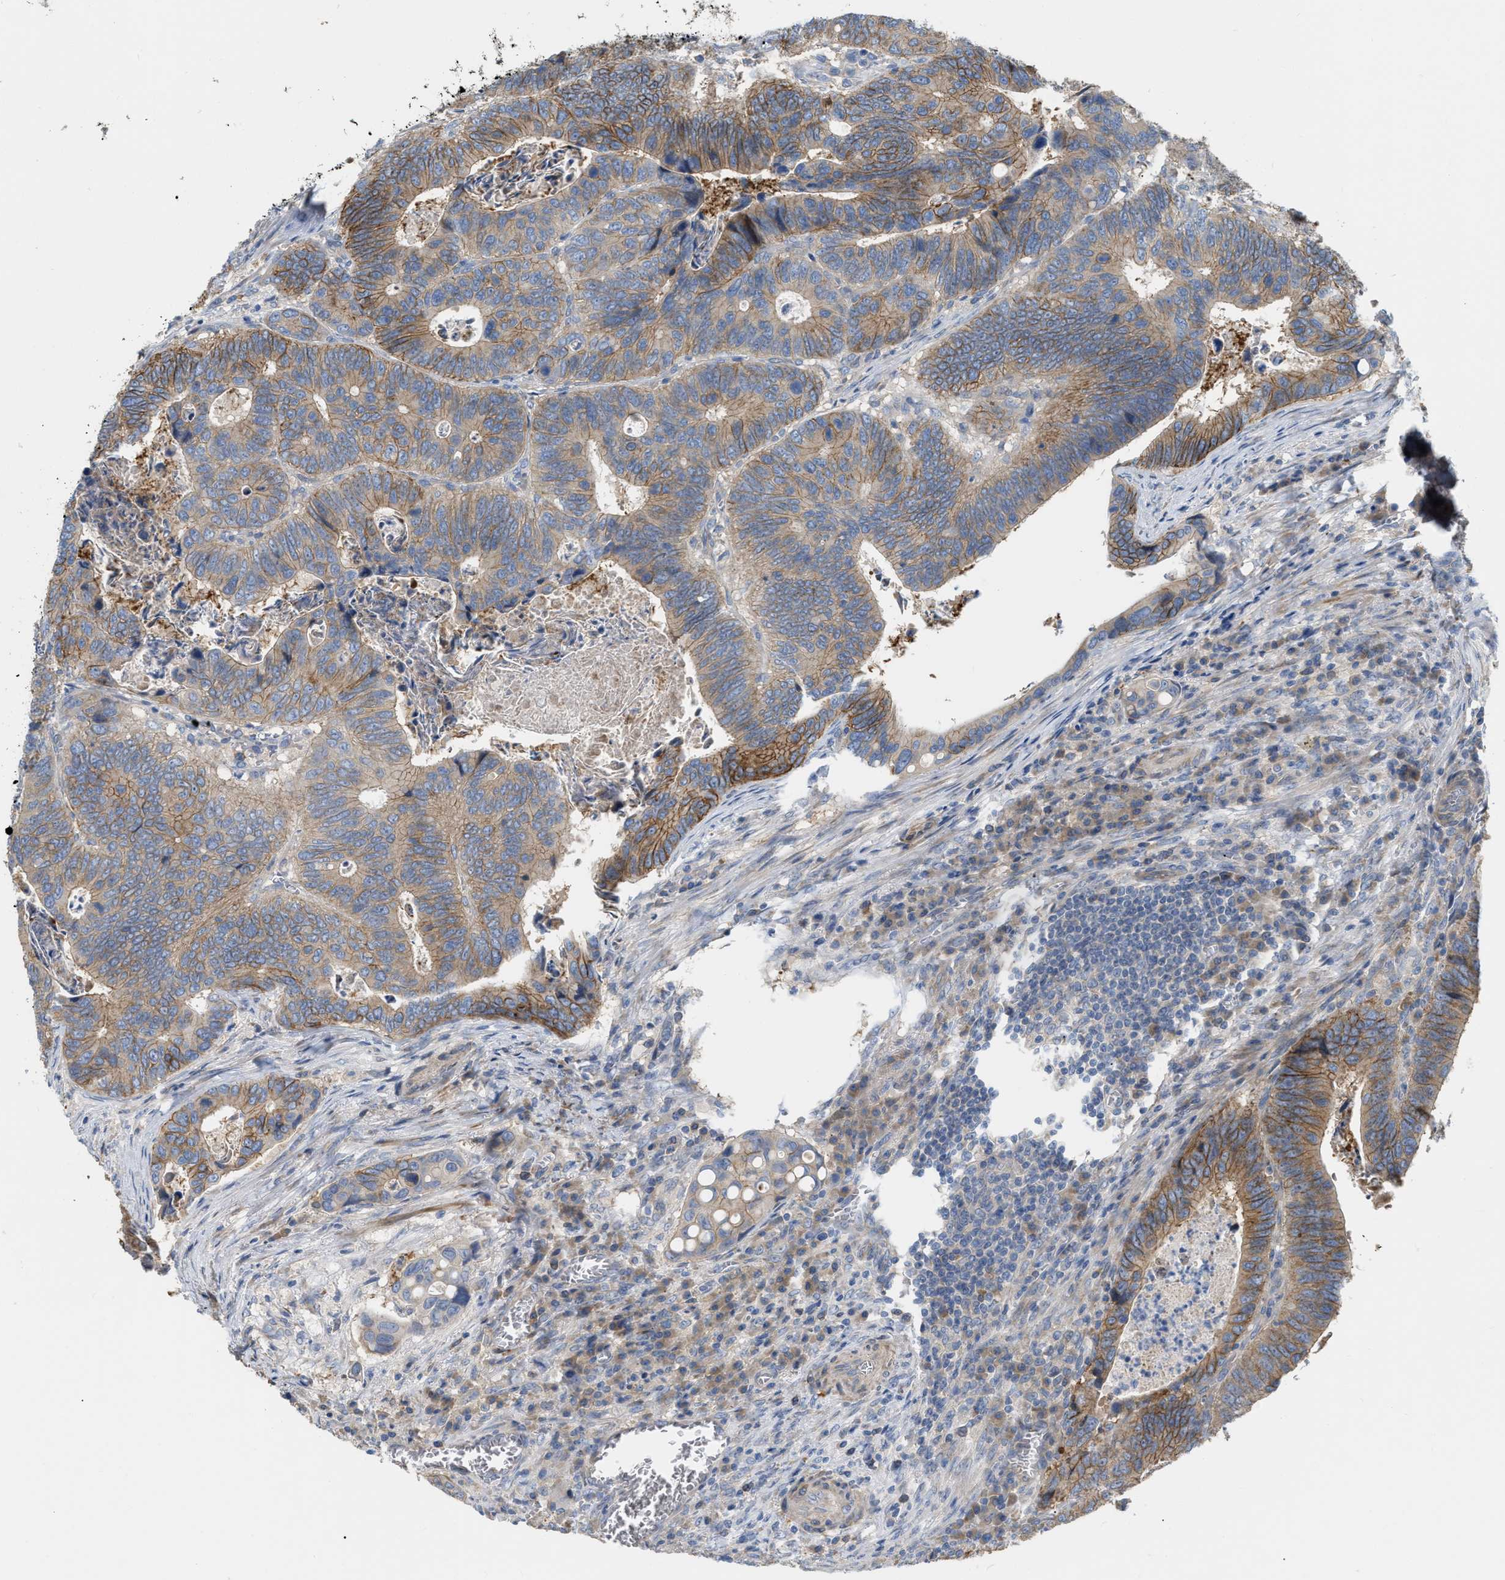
{"staining": {"intensity": "moderate", "quantity": ">75%", "location": "cytoplasmic/membranous"}, "tissue": "colorectal cancer", "cell_type": "Tumor cells", "image_type": "cancer", "snomed": [{"axis": "morphology", "description": "Inflammation, NOS"}, {"axis": "morphology", "description": "Adenocarcinoma, NOS"}, {"axis": "topography", "description": "Colon"}], "caption": "Immunohistochemical staining of human colorectal cancer shows medium levels of moderate cytoplasmic/membranous staining in approximately >75% of tumor cells.", "gene": "DHX58", "patient": {"sex": "male", "age": 72}}